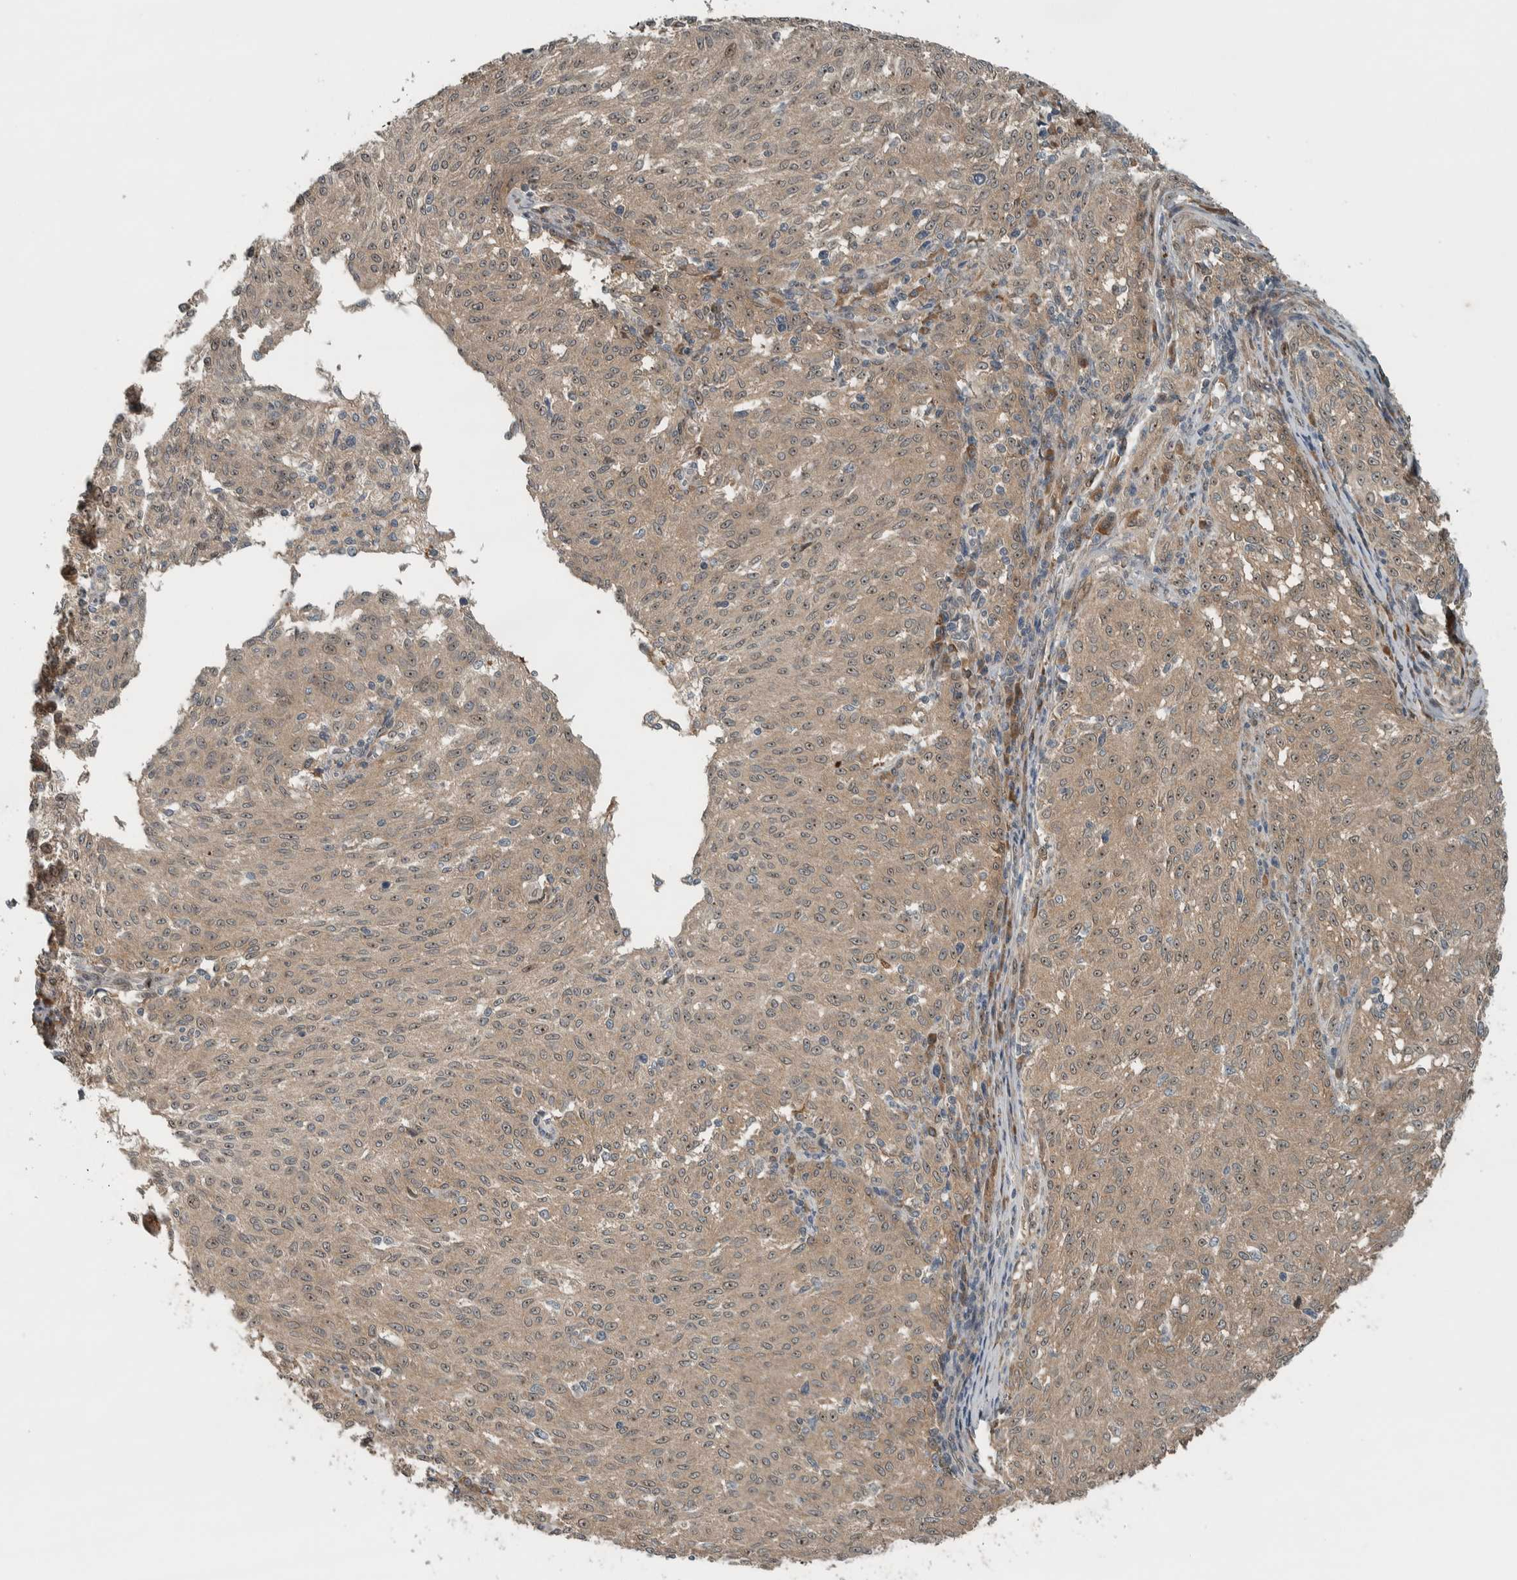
{"staining": {"intensity": "weak", "quantity": ">75%", "location": "cytoplasmic/membranous,nuclear"}, "tissue": "melanoma", "cell_type": "Tumor cells", "image_type": "cancer", "snomed": [{"axis": "morphology", "description": "Malignant melanoma, NOS"}, {"axis": "topography", "description": "Skin"}], "caption": "Weak cytoplasmic/membranous and nuclear protein expression is seen in about >75% of tumor cells in melanoma.", "gene": "XPO5", "patient": {"sex": "female", "age": 72}}